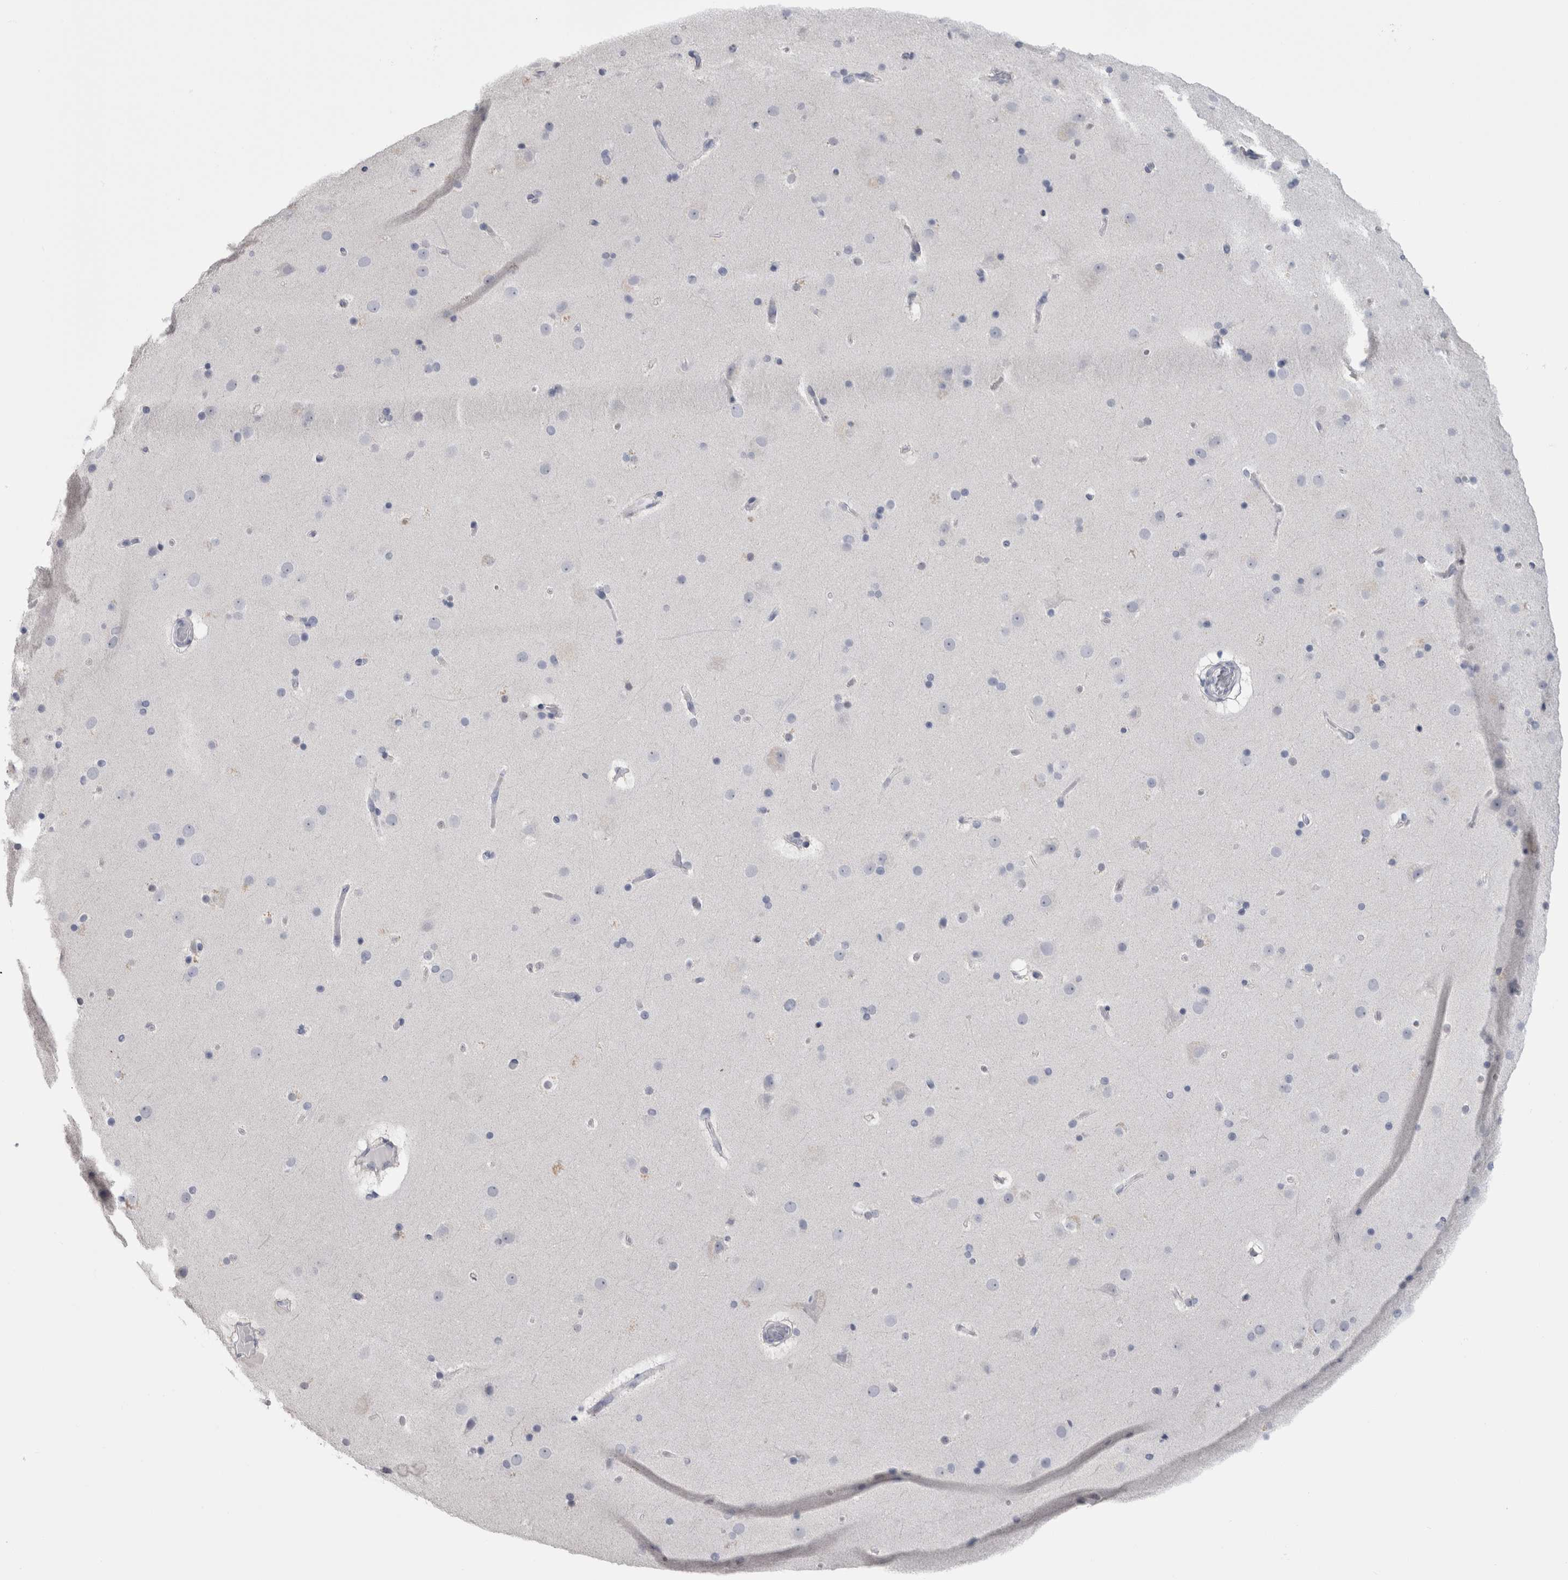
{"staining": {"intensity": "negative", "quantity": "none", "location": "none"}, "tissue": "cerebral cortex", "cell_type": "Endothelial cells", "image_type": "normal", "snomed": [{"axis": "morphology", "description": "Normal tissue, NOS"}, {"axis": "topography", "description": "Cerebral cortex"}], "caption": "This is a photomicrograph of IHC staining of unremarkable cerebral cortex, which shows no positivity in endothelial cells.", "gene": "IL33", "patient": {"sex": "male", "age": 57}}